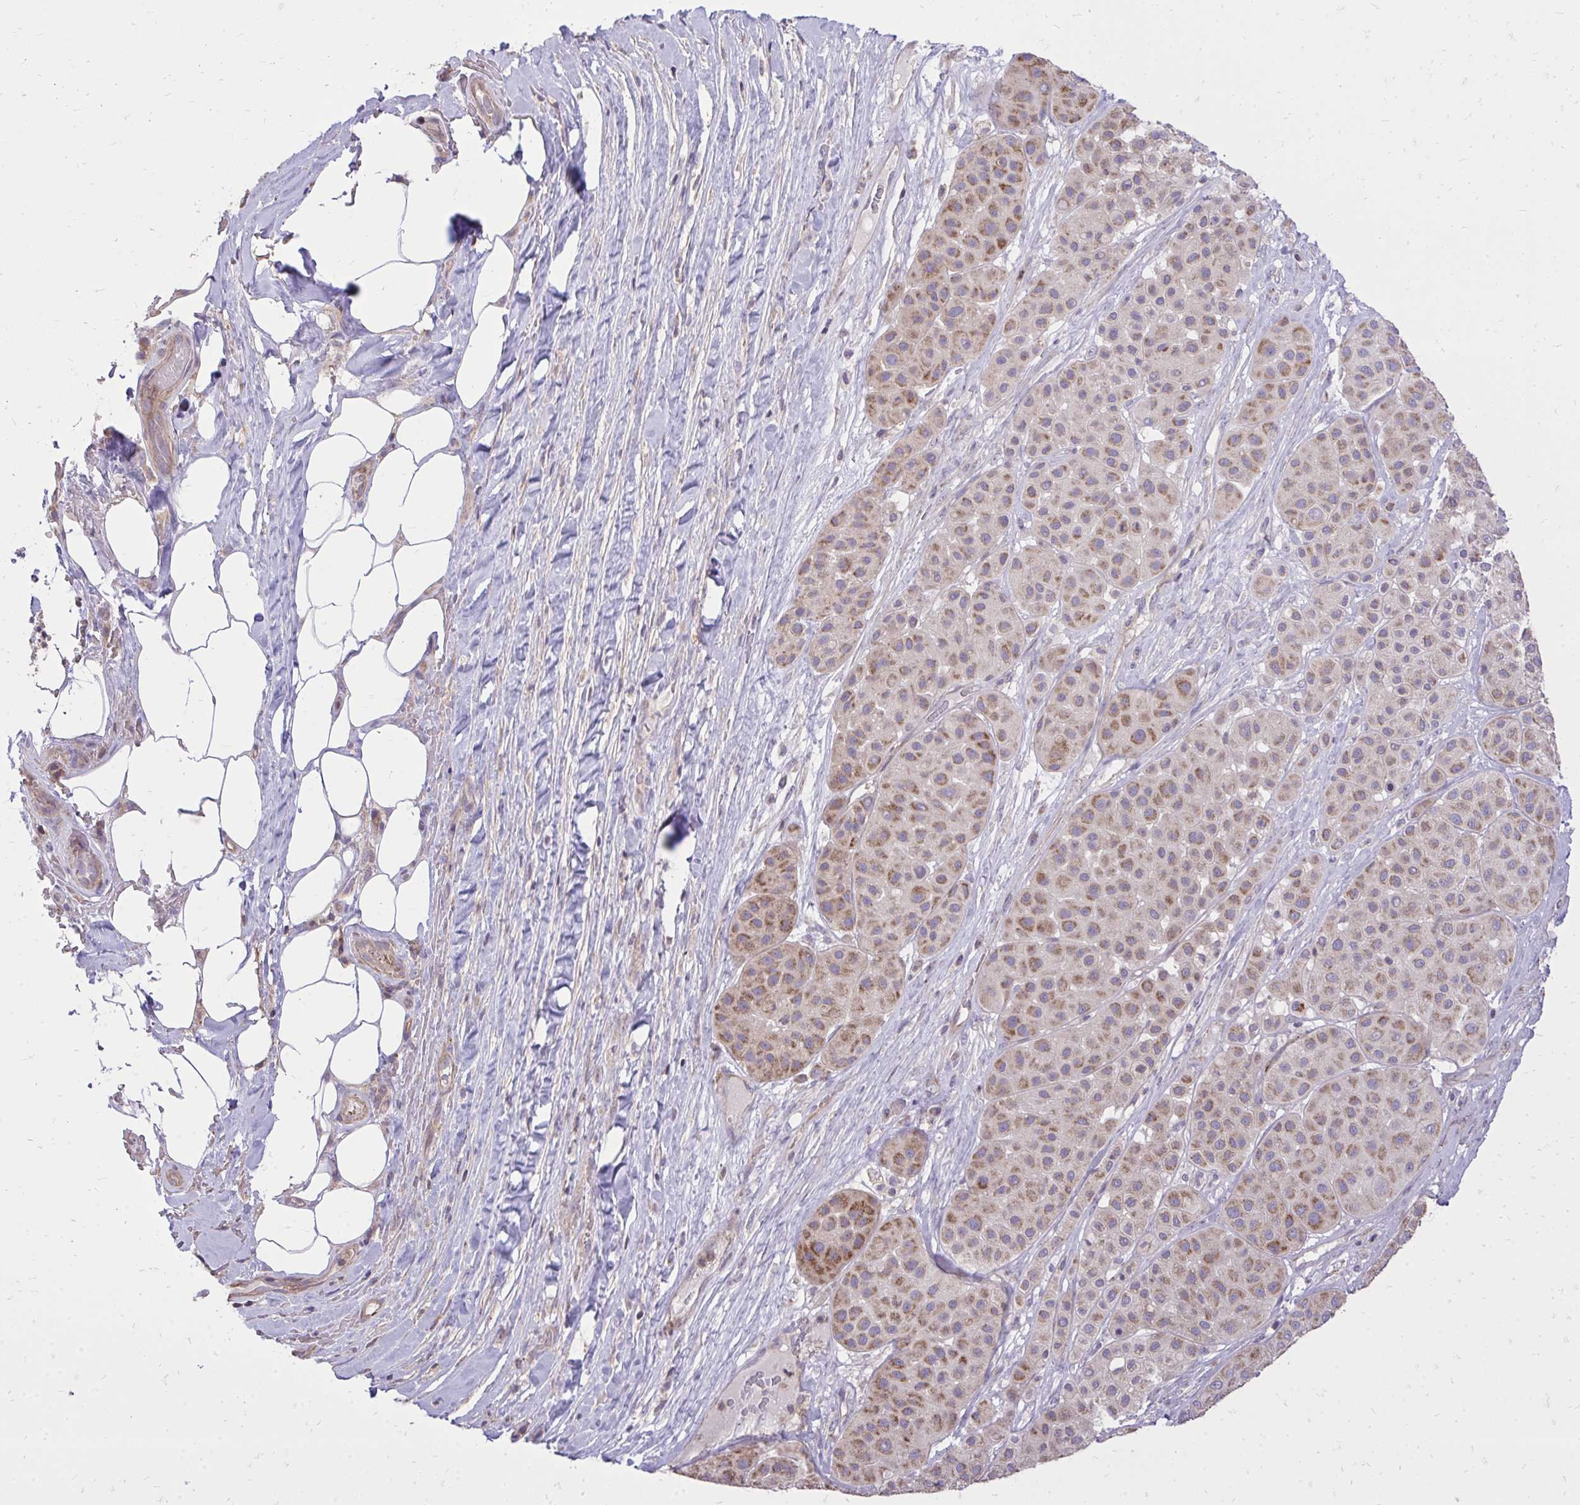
{"staining": {"intensity": "moderate", "quantity": "25%-75%", "location": "cytoplasmic/membranous"}, "tissue": "melanoma", "cell_type": "Tumor cells", "image_type": "cancer", "snomed": [{"axis": "morphology", "description": "Malignant melanoma, Metastatic site"}, {"axis": "topography", "description": "Smooth muscle"}], "caption": "A photomicrograph of human melanoma stained for a protein reveals moderate cytoplasmic/membranous brown staining in tumor cells.", "gene": "SLC7A5", "patient": {"sex": "male", "age": 41}}